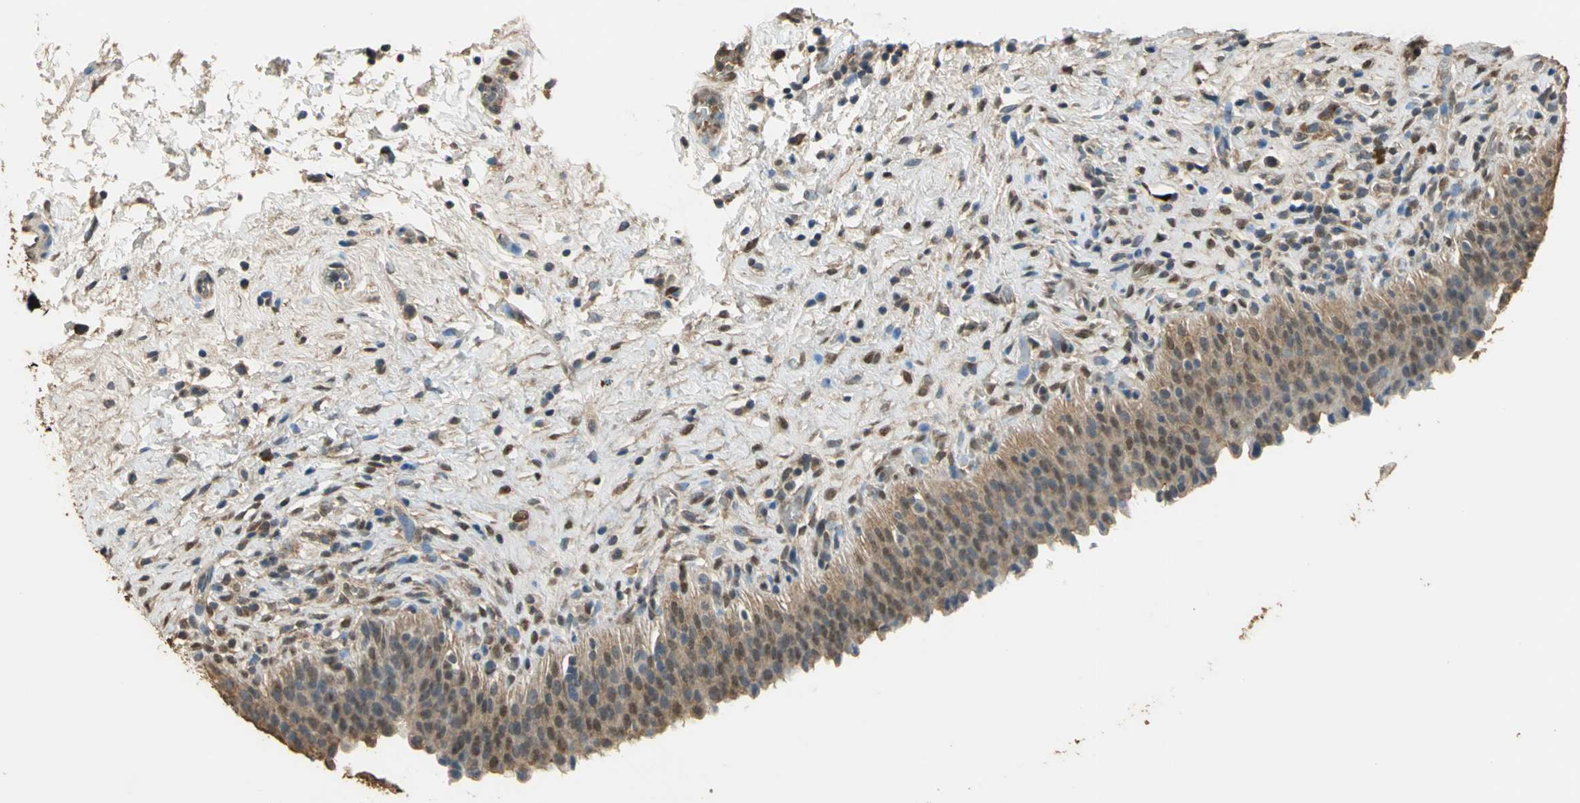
{"staining": {"intensity": "moderate", "quantity": ">75%", "location": "cytoplasmic/membranous"}, "tissue": "urinary bladder", "cell_type": "Urothelial cells", "image_type": "normal", "snomed": [{"axis": "morphology", "description": "Normal tissue, NOS"}, {"axis": "topography", "description": "Urinary bladder"}], "caption": "Urinary bladder stained with IHC shows moderate cytoplasmic/membranous positivity in about >75% of urothelial cells. The staining was performed using DAB (3,3'-diaminobenzidine) to visualize the protein expression in brown, while the nuclei were stained in blue with hematoxylin (Magnification: 20x).", "gene": "GAPDH", "patient": {"sex": "male", "age": 51}}